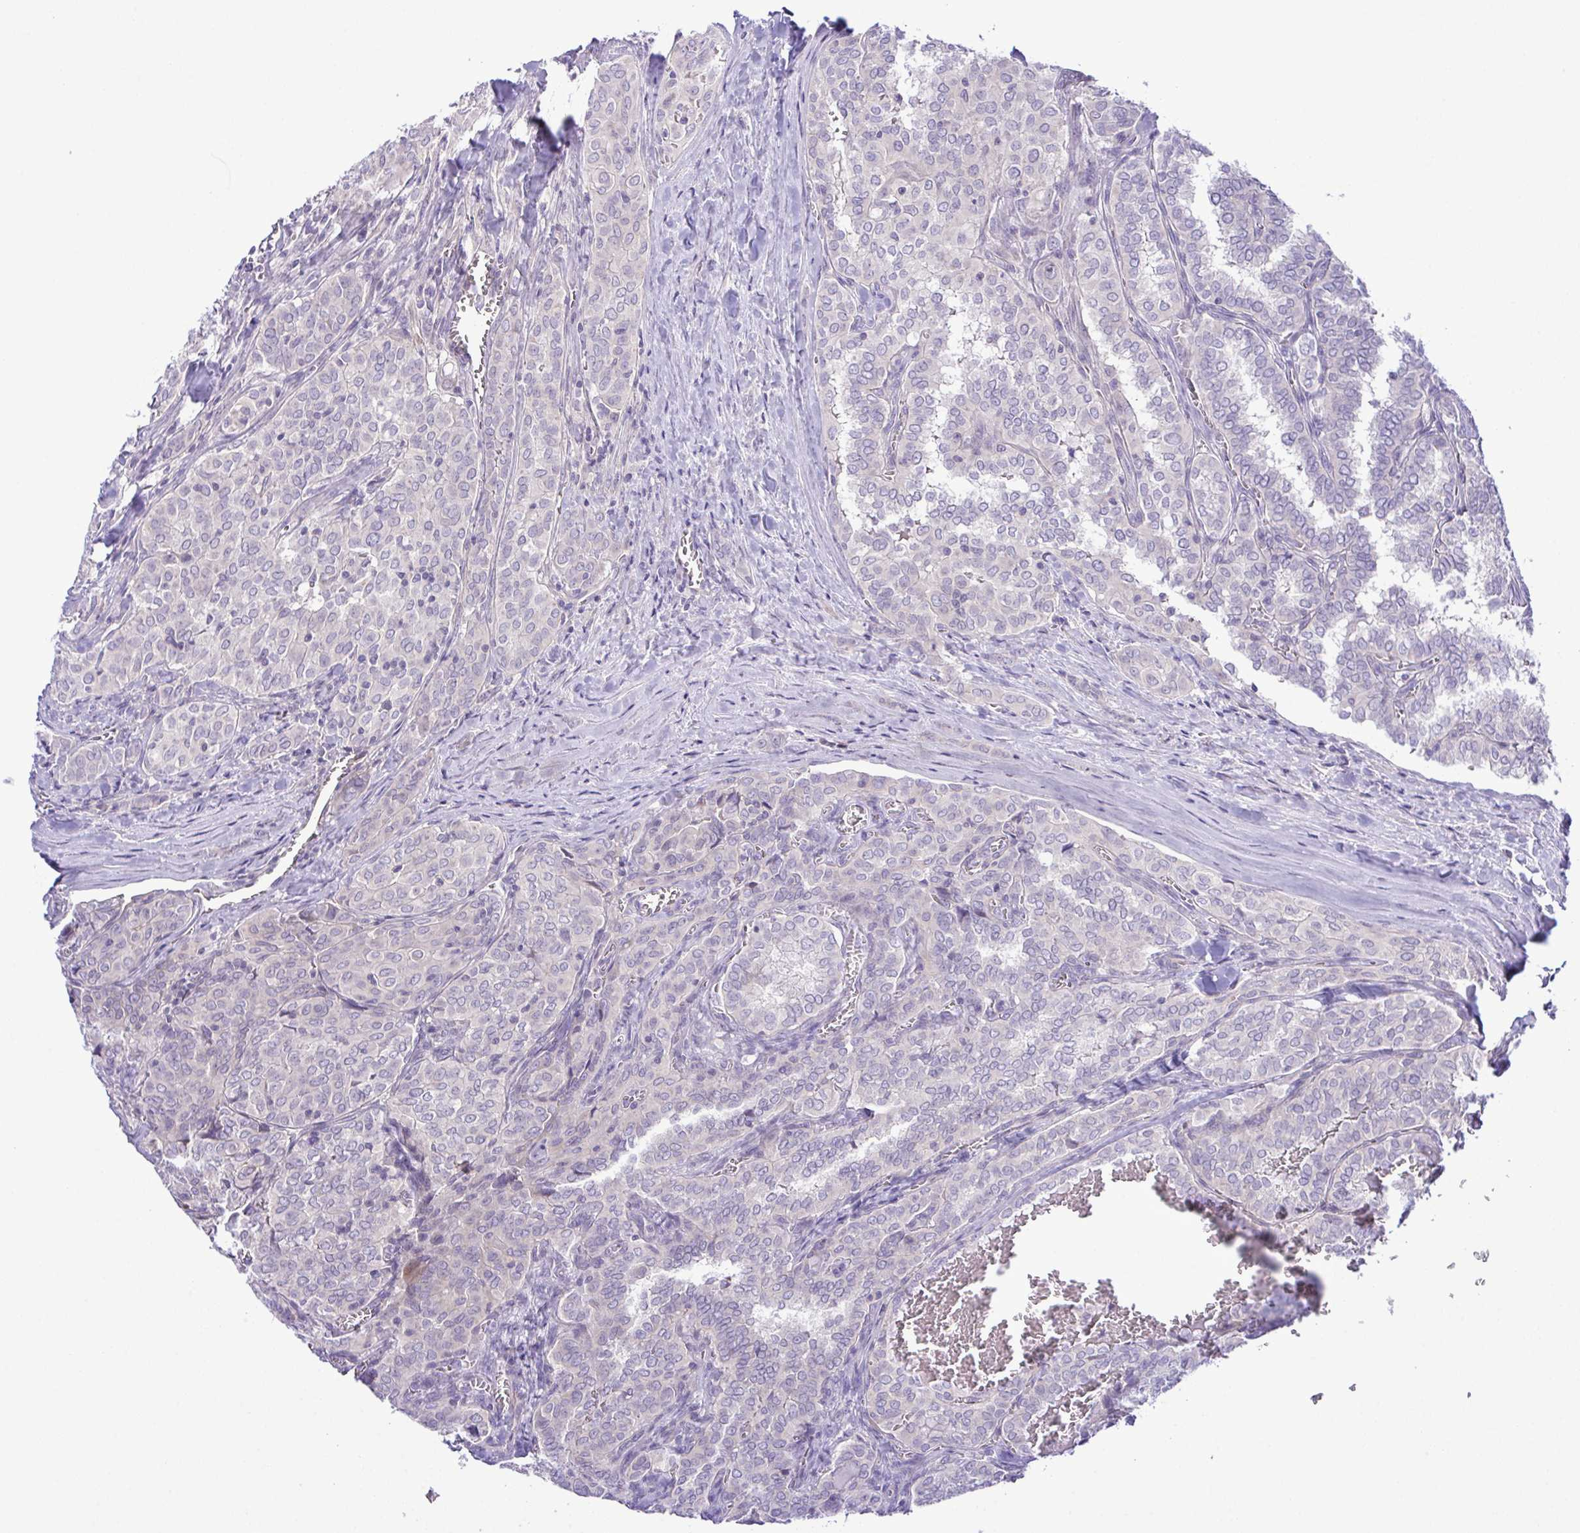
{"staining": {"intensity": "negative", "quantity": "none", "location": "none"}, "tissue": "thyroid cancer", "cell_type": "Tumor cells", "image_type": "cancer", "snomed": [{"axis": "morphology", "description": "Papillary adenocarcinoma, NOS"}, {"axis": "topography", "description": "Thyroid gland"}], "caption": "Immunohistochemistry of thyroid cancer shows no expression in tumor cells.", "gene": "SYNPO2L", "patient": {"sex": "female", "age": 30}}